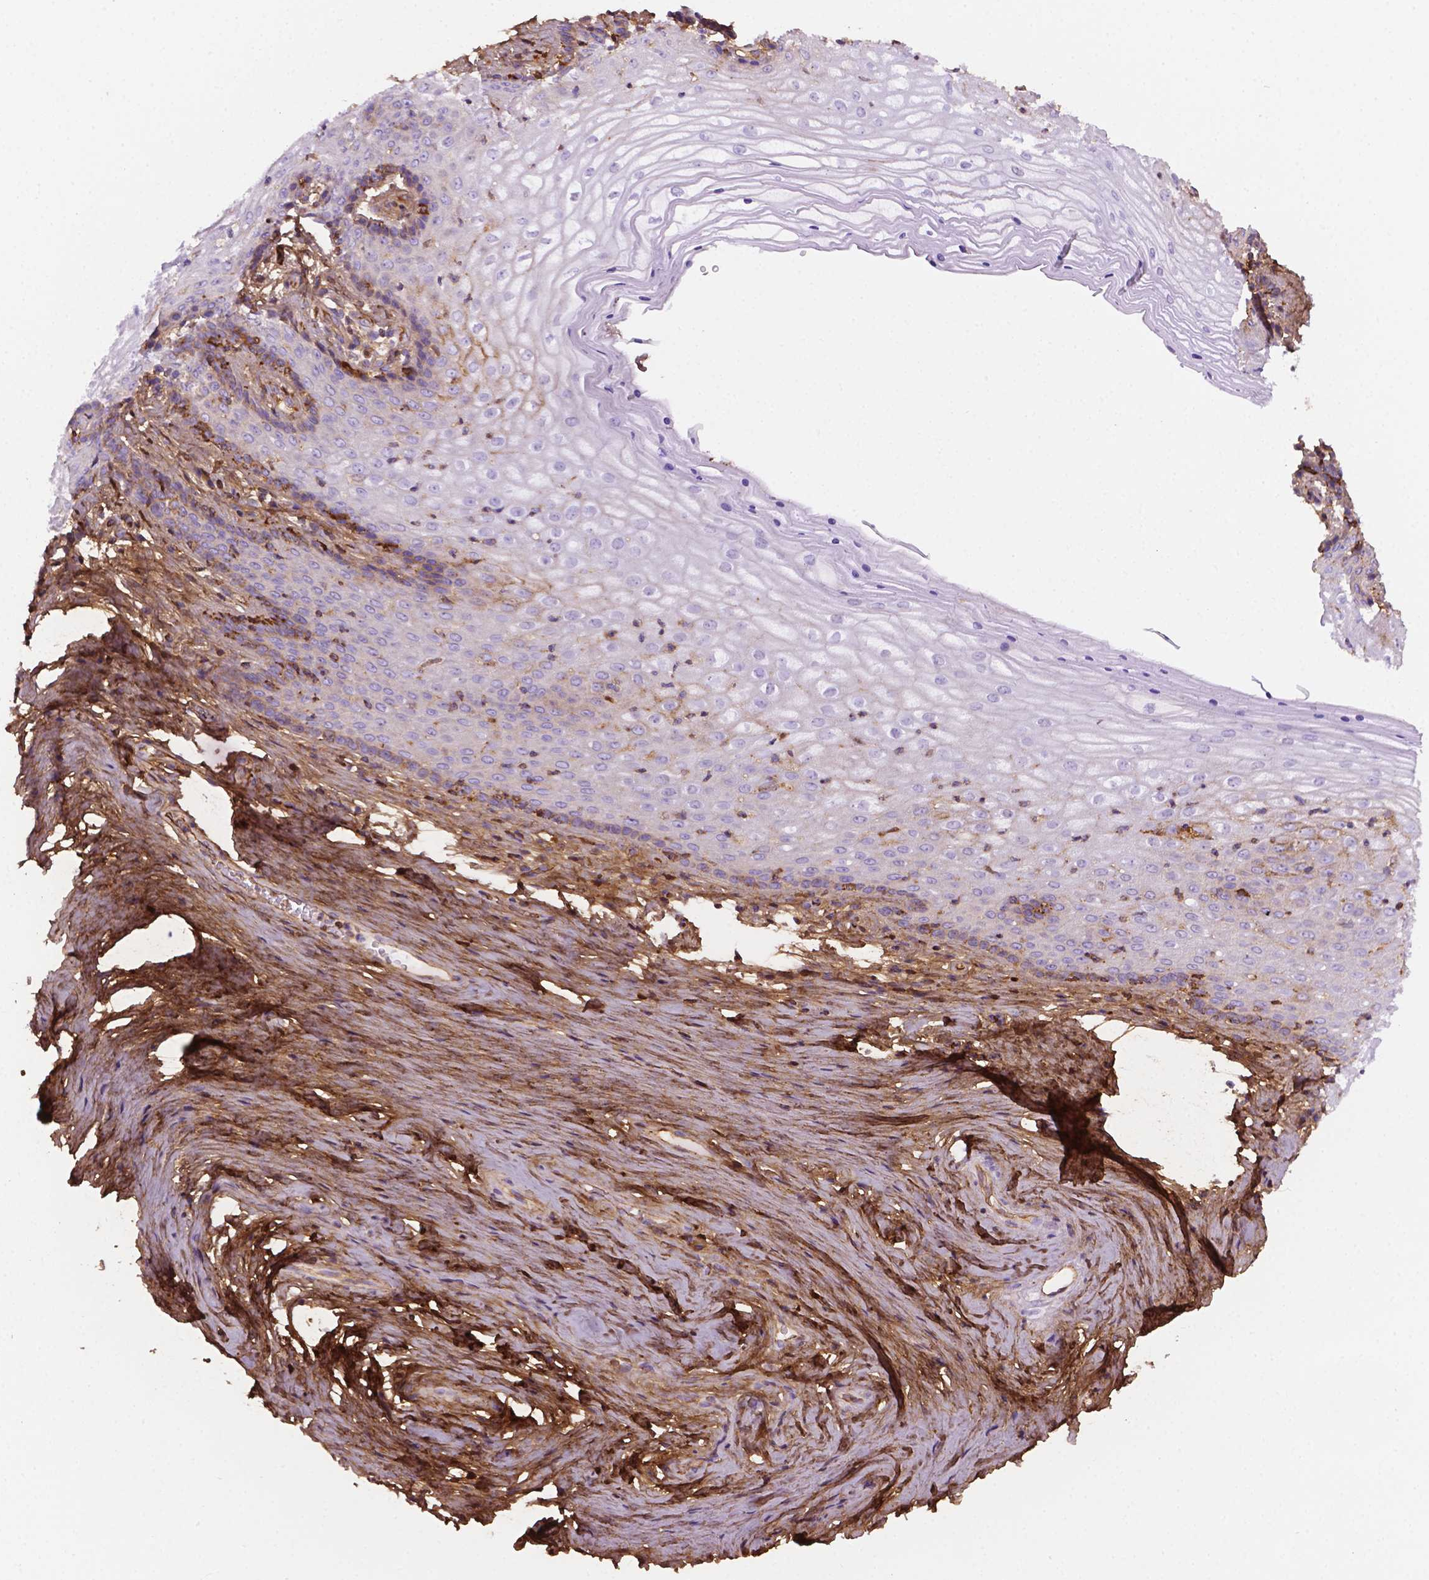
{"staining": {"intensity": "moderate", "quantity": "<25%", "location": "cytoplasmic/membranous,nuclear"}, "tissue": "vagina", "cell_type": "Squamous epithelial cells", "image_type": "normal", "snomed": [{"axis": "morphology", "description": "Normal tissue, NOS"}, {"axis": "topography", "description": "Vagina"}], "caption": "DAB (3,3'-diaminobenzidine) immunohistochemical staining of benign vagina displays moderate cytoplasmic/membranous,nuclear protein staining in about <25% of squamous epithelial cells. The protein is stained brown, and the nuclei are stained in blue (DAB (3,3'-diaminobenzidine) IHC with brightfield microscopy, high magnification).", "gene": "DCN", "patient": {"sex": "female", "age": 45}}